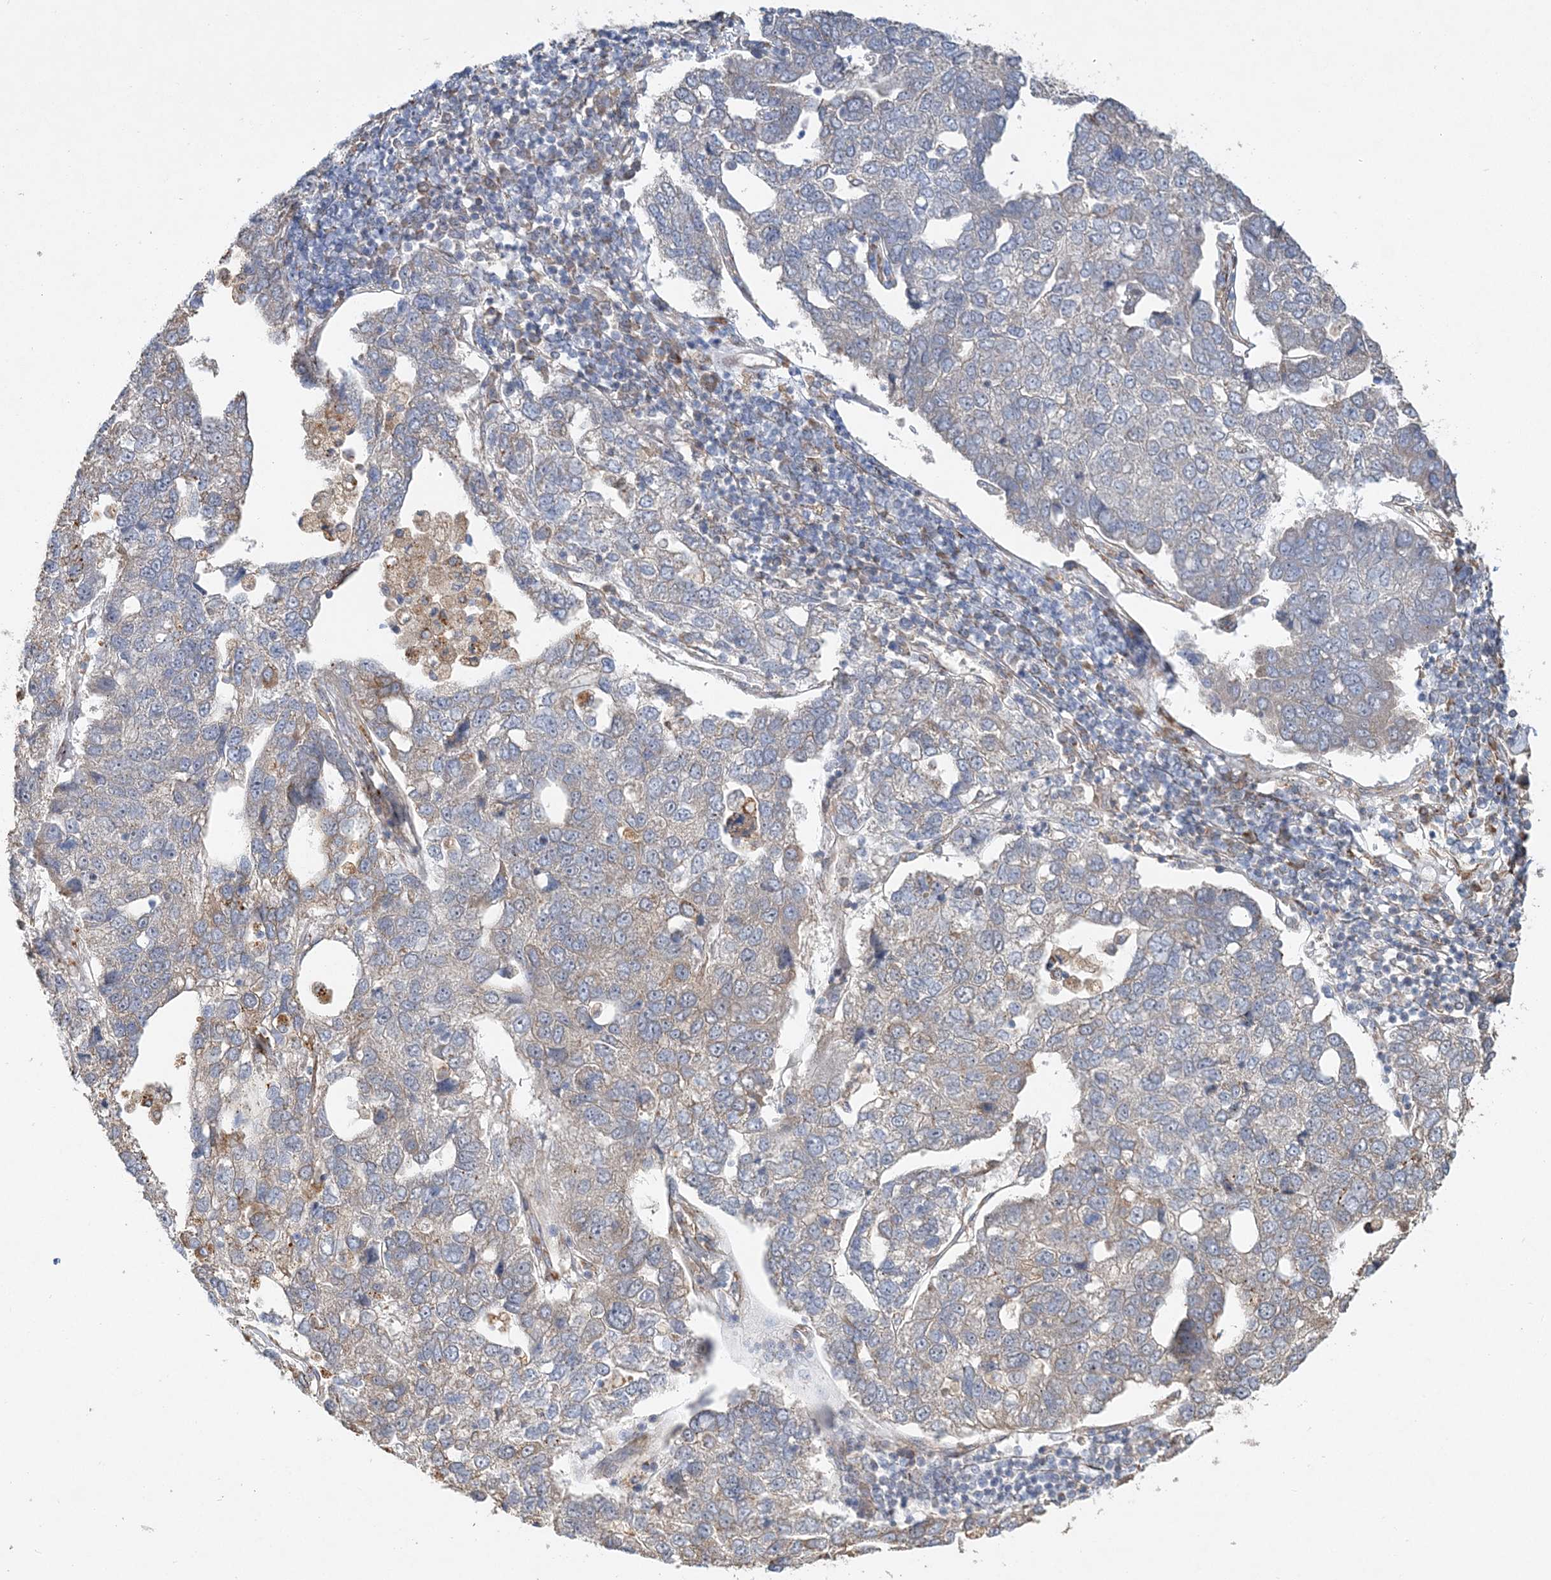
{"staining": {"intensity": "negative", "quantity": "none", "location": "none"}, "tissue": "pancreatic cancer", "cell_type": "Tumor cells", "image_type": "cancer", "snomed": [{"axis": "morphology", "description": "Adenocarcinoma, NOS"}, {"axis": "topography", "description": "Pancreas"}], "caption": "This is an immunohistochemistry (IHC) image of pancreatic cancer (adenocarcinoma). There is no staining in tumor cells.", "gene": "ZFYVE16", "patient": {"sex": "female", "age": 61}}